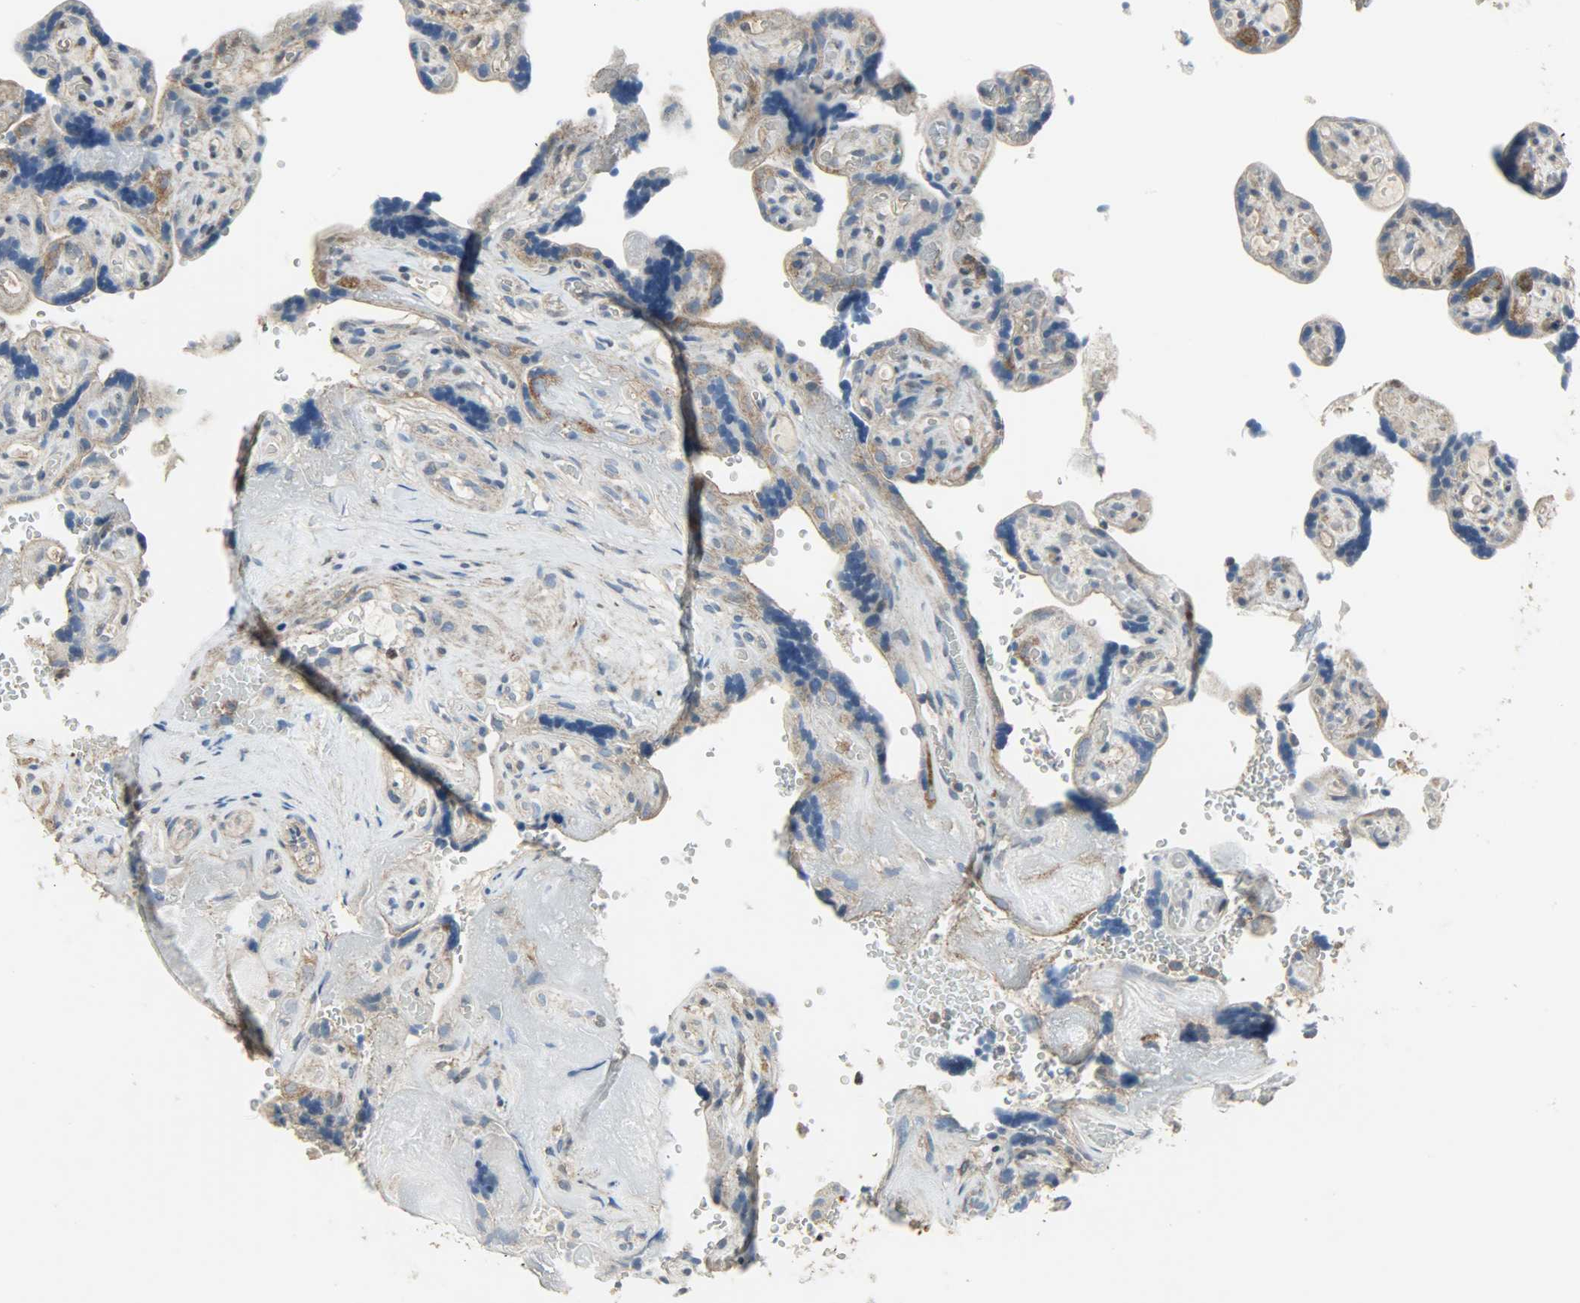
{"staining": {"intensity": "weak", "quantity": "25%-75%", "location": "cytoplasmic/membranous"}, "tissue": "placenta", "cell_type": "Decidual cells", "image_type": "normal", "snomed": [{"axis": "morphology", "description": "Normal tissue, NOS"}, {"axis": "topography", "description": "Placenta"}], "caption": "DAB (3,3'-diaminobenzidine) immunohistochemical staining of normal placenta displays weak cytoplasmic/membranous protein expression in about 25%-75% of decidual cells. (Stains: DAB in brown, nuclei in blue, Microscopy: brightfield microscopy at high magnification).", "gene": "DNAJA4", "patient": {"sex": "female", "age": 30}}